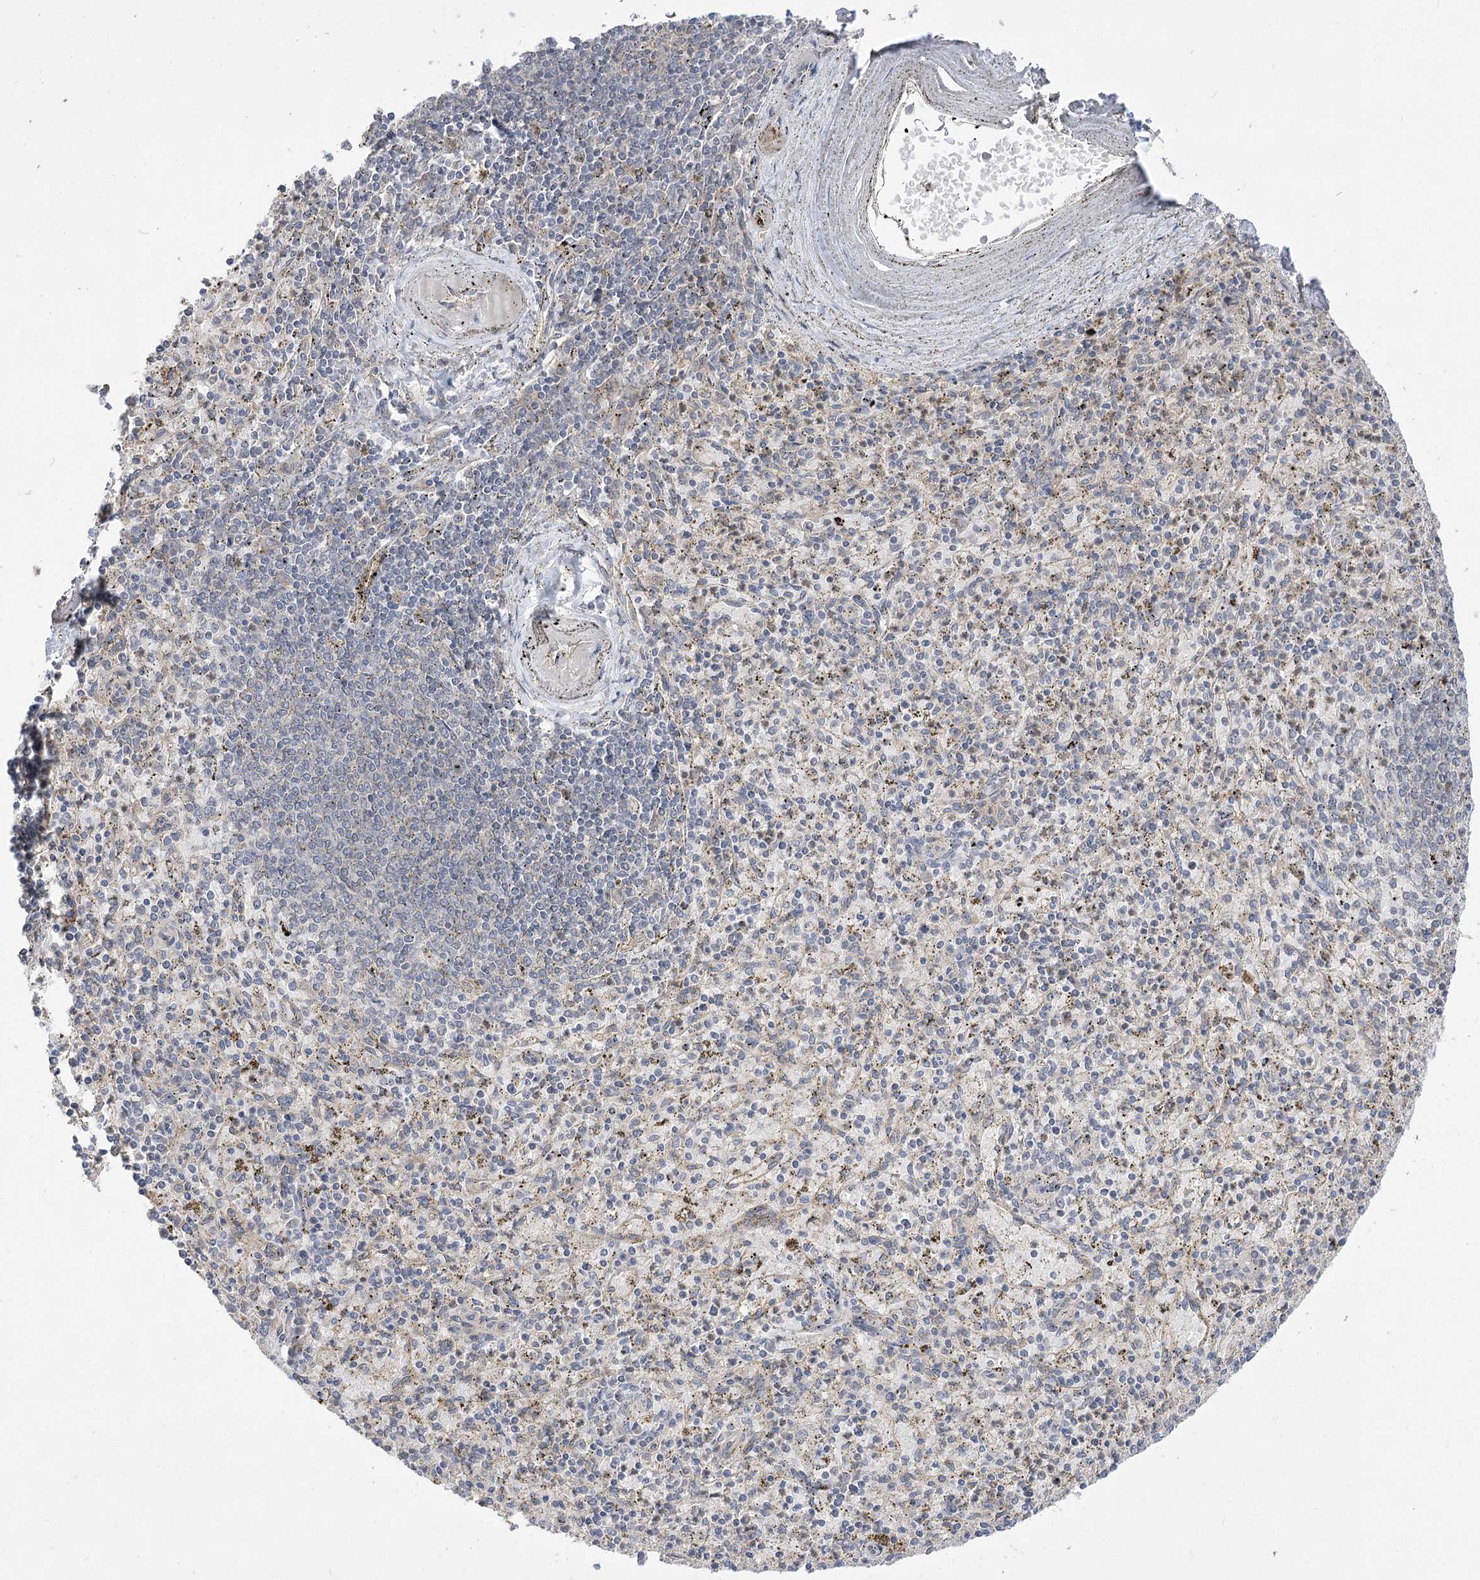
{"staining": {"intensity": "negative", "quantity": "none", "location": "none"}, "tissue": "spleen", "cell_type": "Cells in red pulp", "image_type": "normal", "snomed": [{"axis": "morphology", "description": "Normal tissue, NOS"}, {"axis": "topography", "description": "Spleen"}], "caption": "There is no significant positivity in cells in red pulp of spleen. (Stains: DAB (3,3'-diaminobenzidine) IHC with hematoxylin counter stain, Microscopy: brightfield microscopy at high magnification).", "gene": "HELT", "patient": {"sex": "male", "age": 72}}